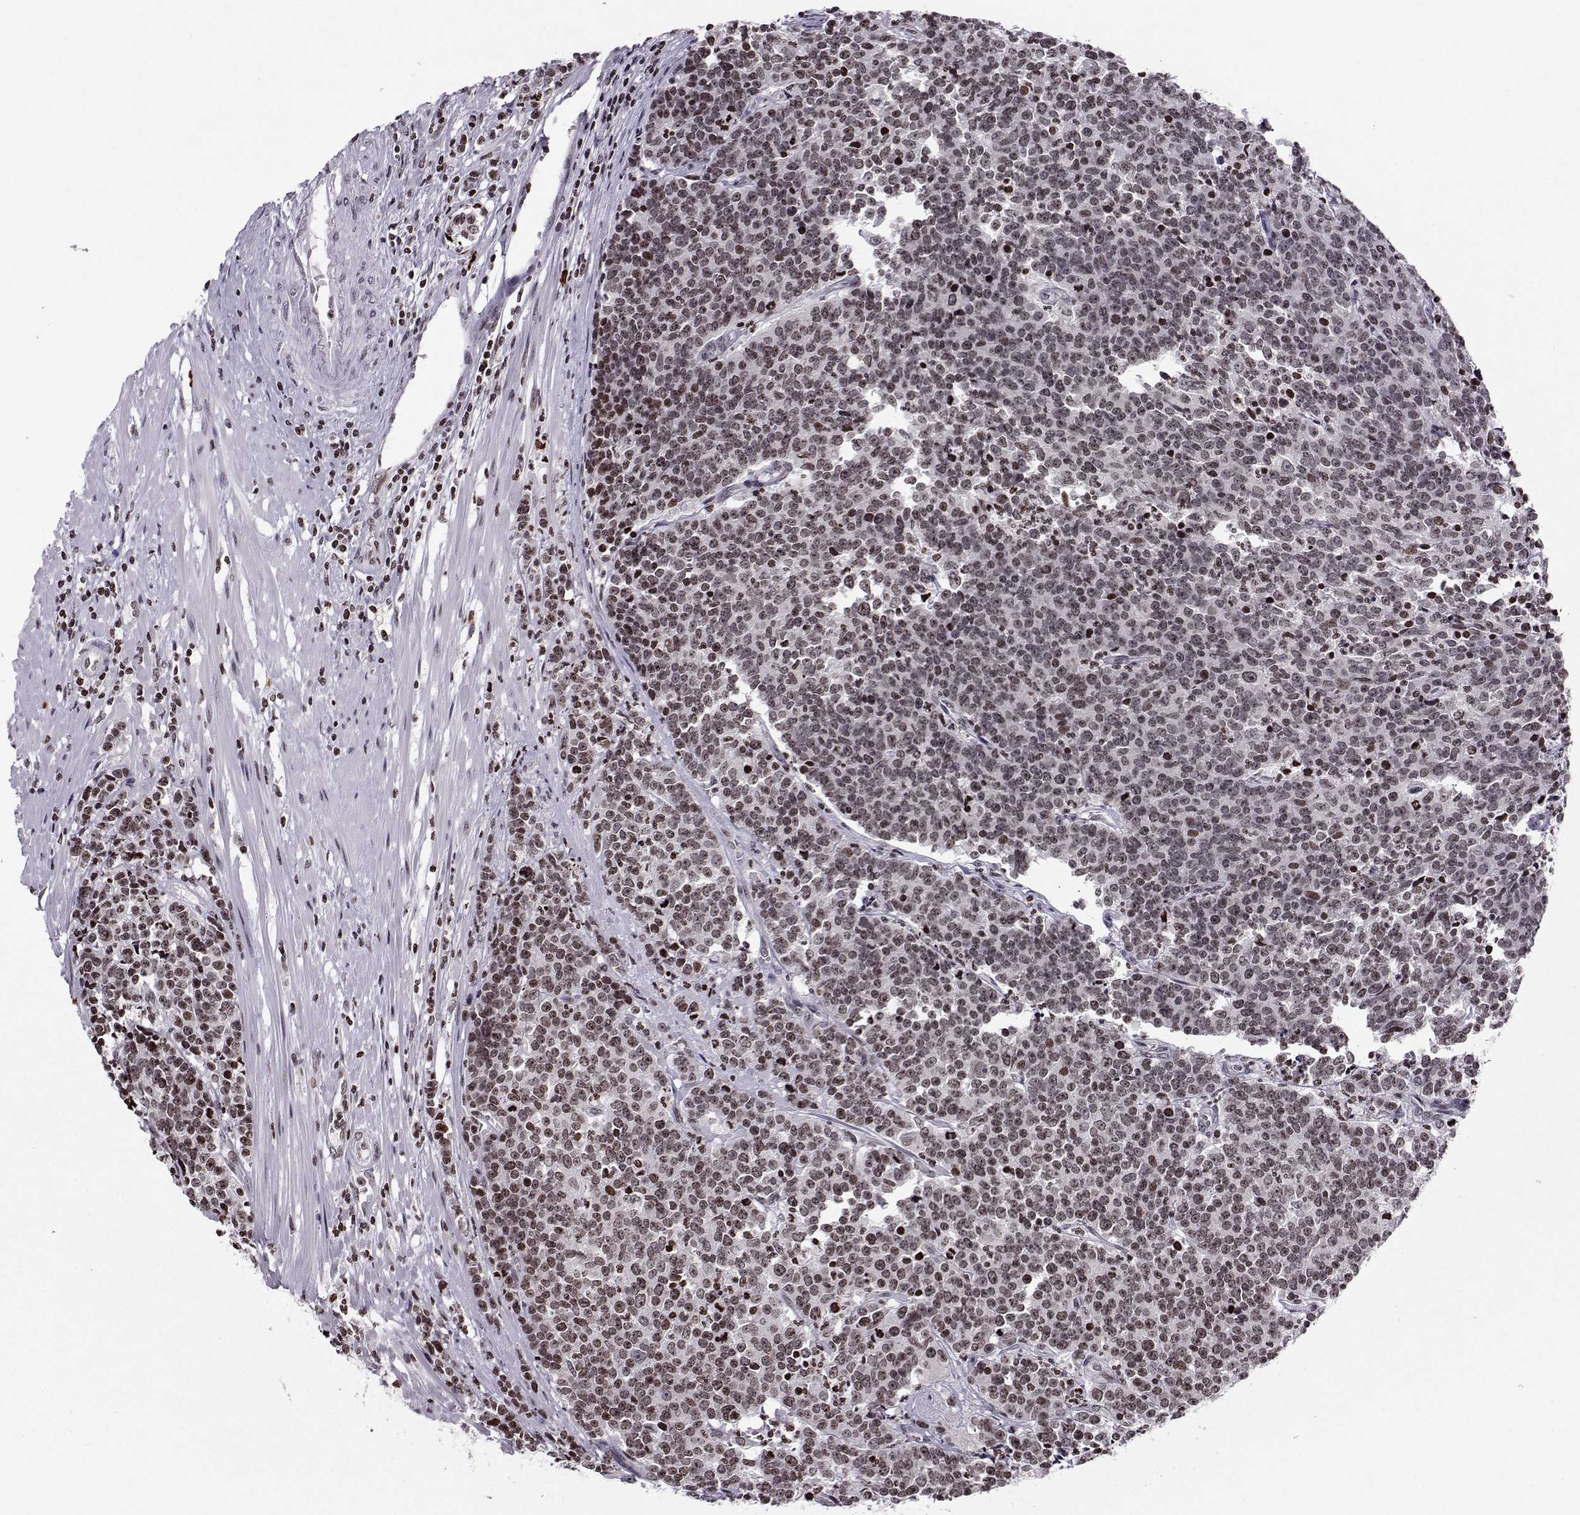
{"staining": {"intensity": "moderate", "quantity": "<25%", "location": "nuclear"}, "tissue": "prostate cancer", "cell_type": "Tumor cells", "image_type": "cancer", "snomed": [{"axis": "morphology", "description": "Adenocarcinoma, NOS"}, {"axis": "topography", "description": "Prostate"}], "caption": "IHC image of adenocarcinoma (prostate) stained for a protein (brown), which shows low levels of moderate nuclear expression in about <25% of tumor cells.", "gene": "ZNF19", "patient": {"sex": "male", "age": 67}}